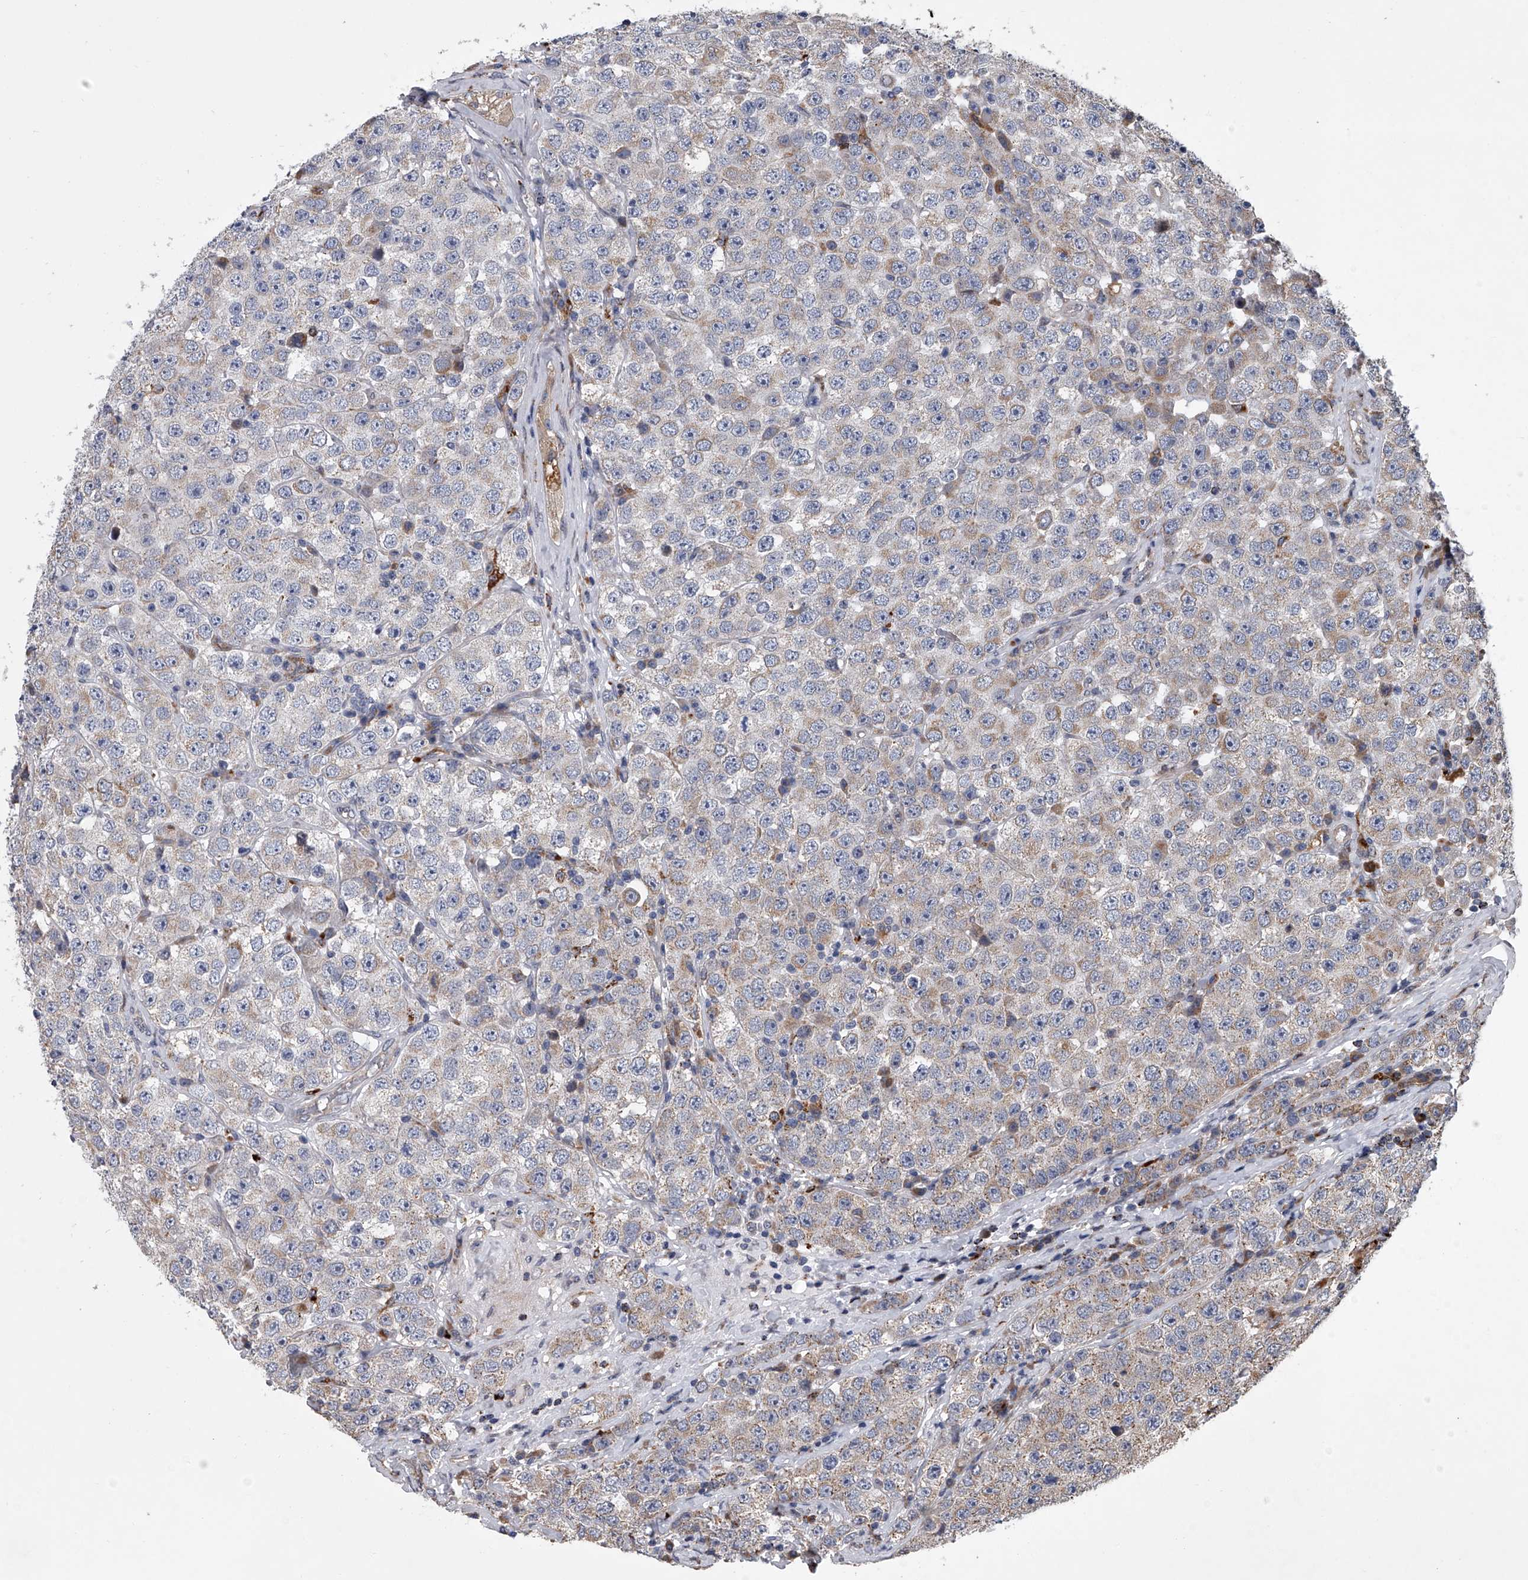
{"staining": {"intensity": "weak", "quantity": "25%-75%", "location": "cytoplasmic/membranous"}, "tissue": "testis cancer", "cell_type": "Tumor cells", "image_type": "cancer", "snomed": [{"axis": "morphology", "description": "Seminoma, NOS"}, {"axis": "topography", "description": "Testis"}], "caption": "This is an image of immunohistochemistry staining of testis cancer, which shows weak positivity in the cytoplasmic/membranous of tumor cells.", "gene": "TRIM8", "patient": {"sex": "male", "age": 28}}